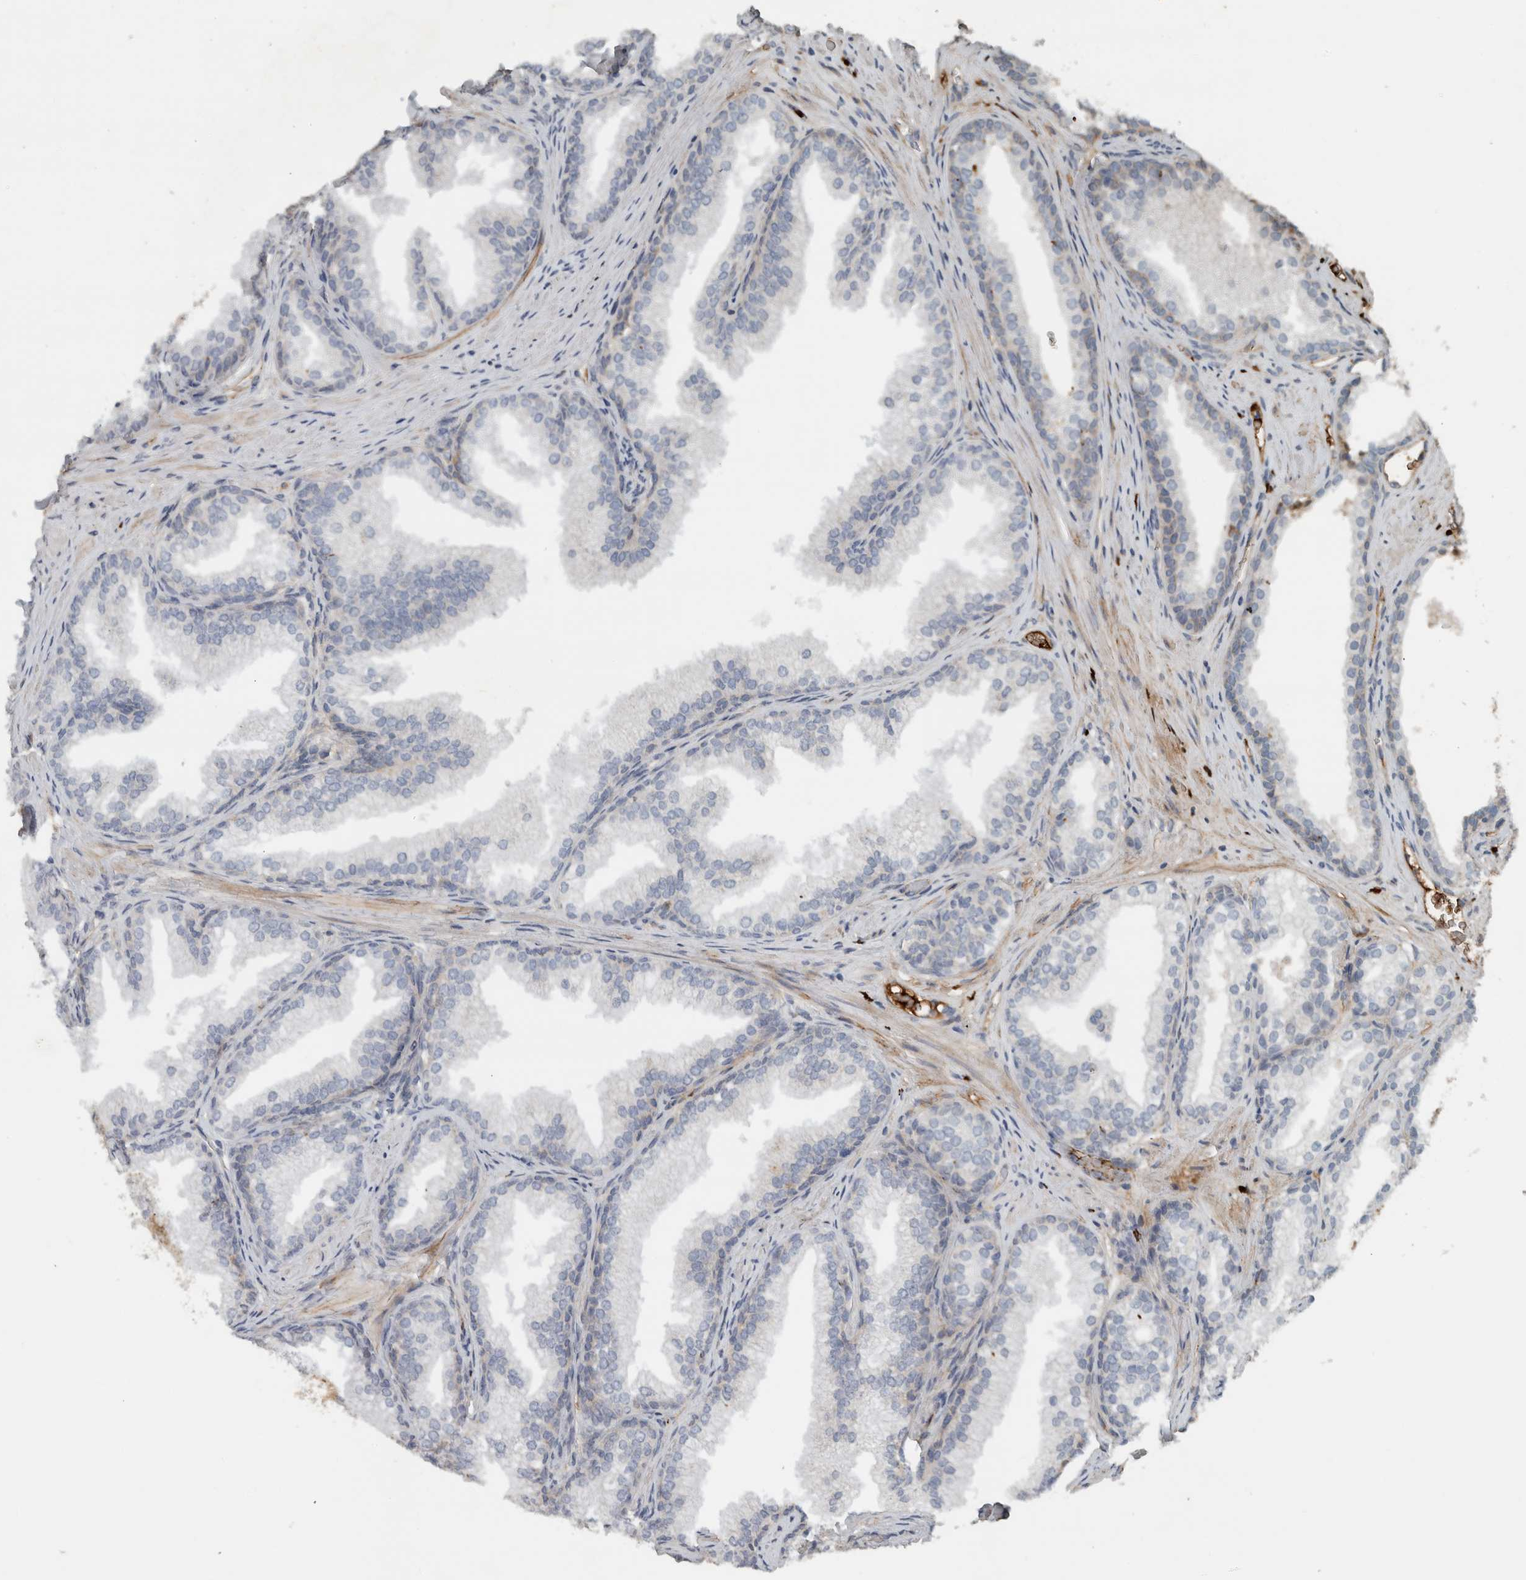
{"staining": {"intensity": "weak", "quantity": "<25%", "location": "cytoplasmic/membranous"}, "tissue": "prostate", "cell_type": "Glandular cells", "image_type": "normal", "snomed": [{"axis": "morphology", "description": "Normal tissue, NOS"}, {"axis": "topography", "description": "Prostate"}], "caption": "This is a image of IHC staining of normal prostate, which shows no staining in glandular cells.", "gene": "FN1", "patient": {"sex": "male", "age": 76}}